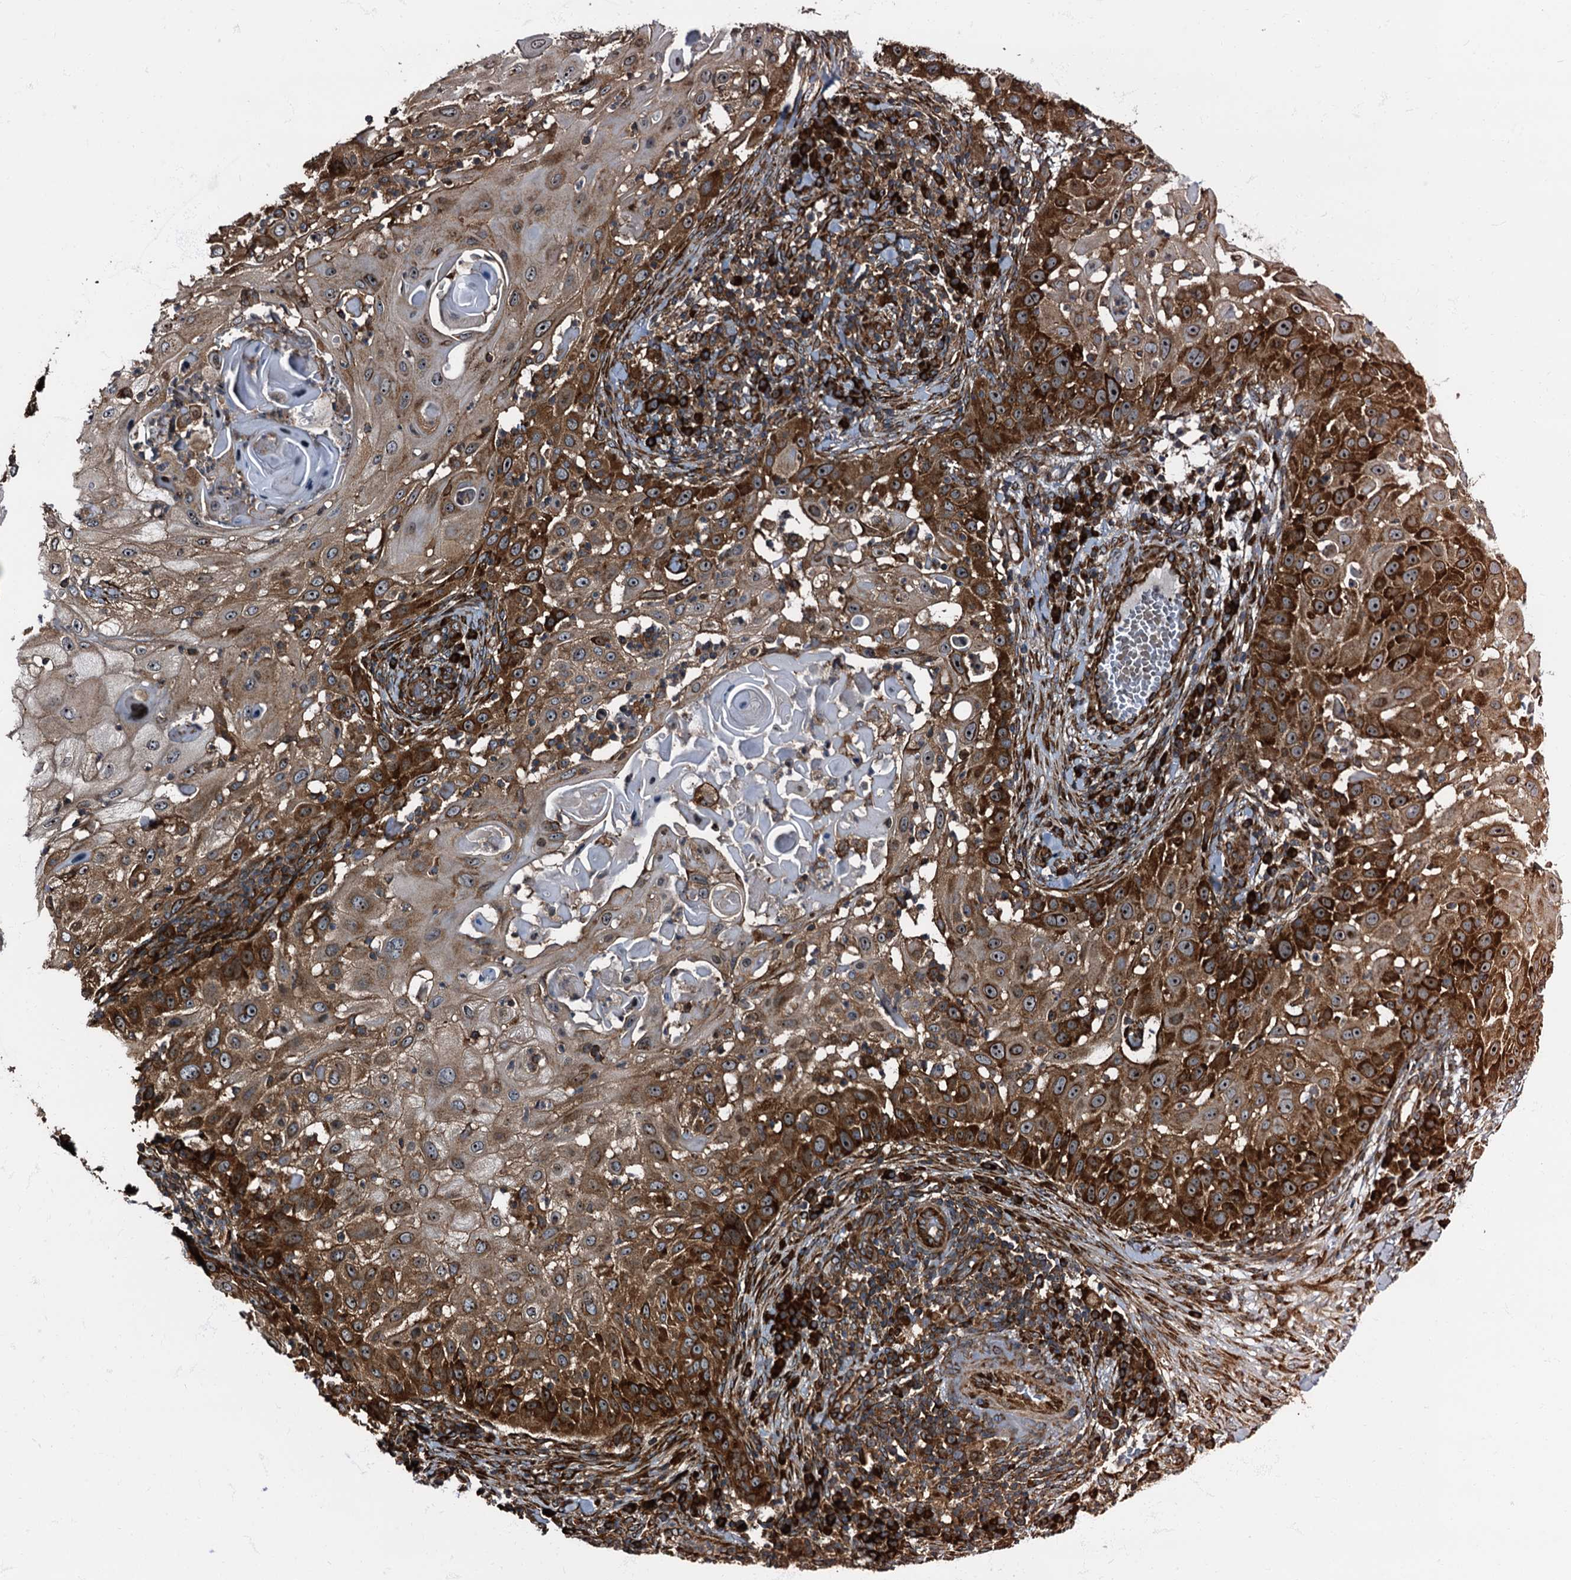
{"staining": {"intensity": "strong", "quantity": ">75%", "location": "cytoplasmic/membranous"}, "tissue": "skin cancer", "cell_type": "Tumor cells", "image_type": "cancer", "snomed": [{"axis": "morphology", "description": "Squamous cell carcinoma, NOS"}, {"axis": "topography", "description": "Skin"}], "caption": "This is a micrograph of immunohistochemistry (IHC) staining of squamous cell carcinoma (skin), which shows strong expression in the cytoplasmic/membranous of tumor cells.", "gene": "ATP2C1", "patient": {"sex": "female", "age": 44}}